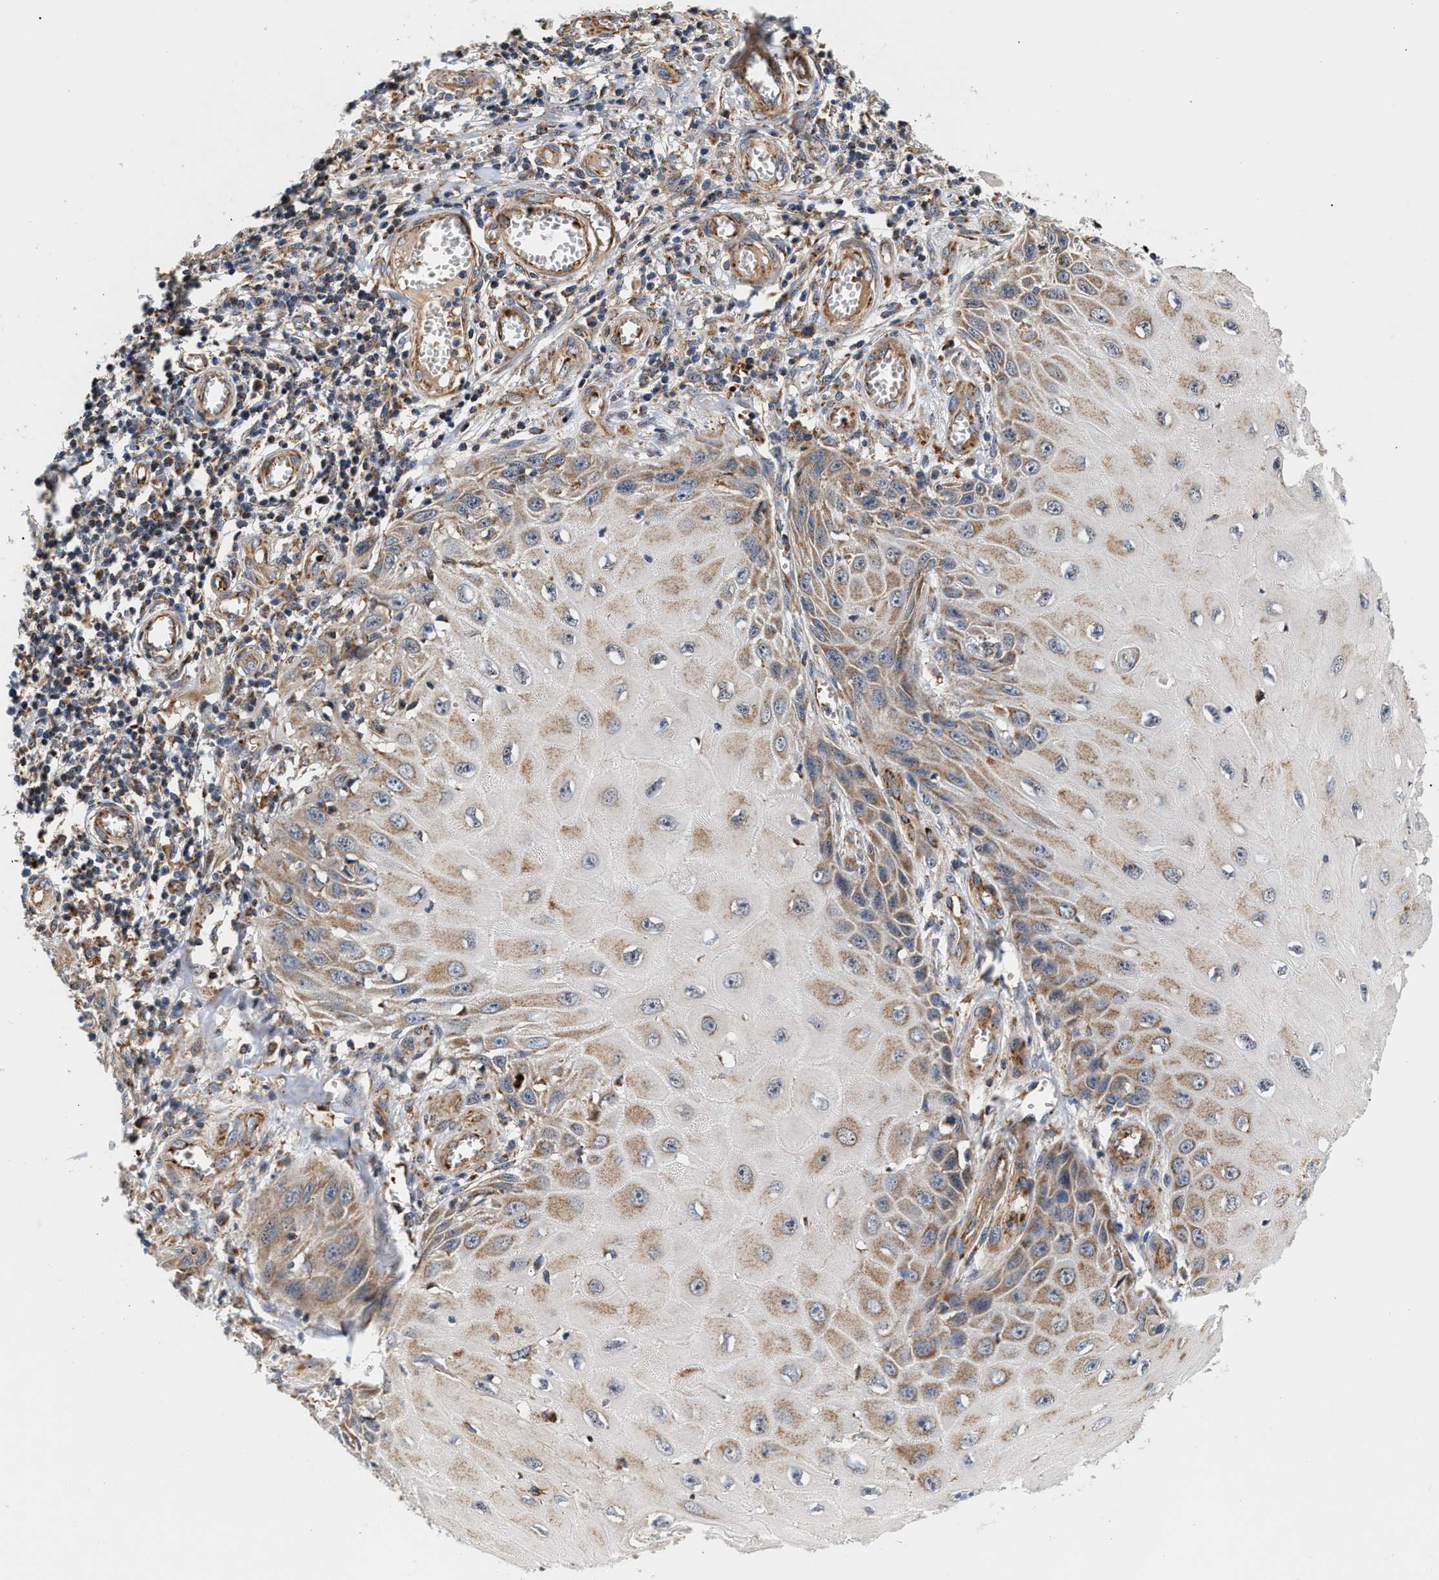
{"staining": {"intensity": "weak", "quantity": "25%-75%", "location": "cytoplasmic/membranous"}, "tissue": "skin cancer", "cell_type": "Tumor cells", "image_type": "cancer", "snomed": [{"axis": "morphology", "description": "Squamous cell carcinoma, NOS"}, {"axis": "topography", "description": "Skin"}], "caption": "This is a histology image of immunohistochemistry staining of squamous cell carcinoma (skin), which shows weak staining in the cytoplasmic/membranous of tumor cells.", "gene": "SGK1", "patient": {"sex": "female", "age": 73}}